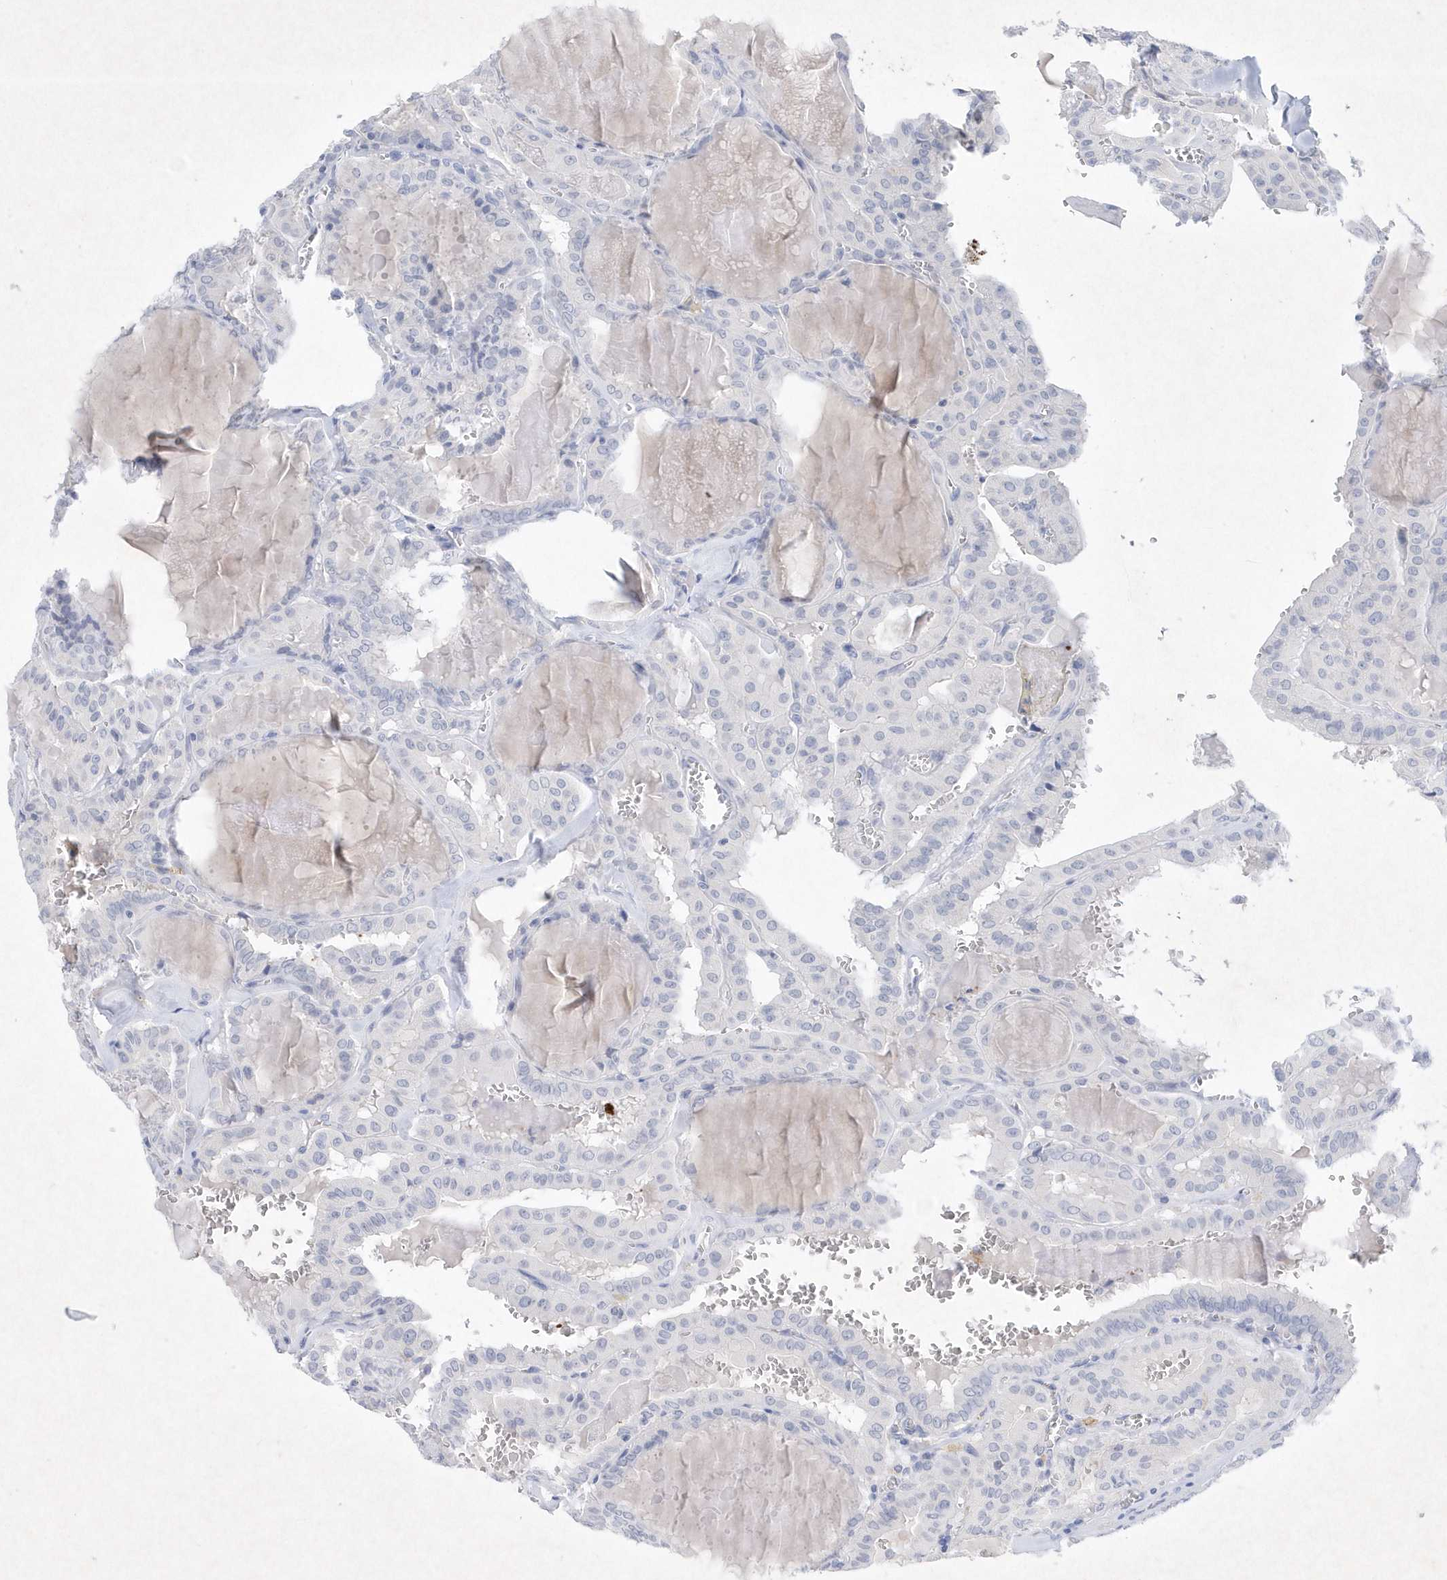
{"staining": {"intensity": "negative", "quantity": "none", "location": "none"}, "tissue": "thyroid cancer", "cell_type": "Tumor cells", "image_type": "cancer", "snomed": [{"axis": "morphology", "description": "Papillary adenocarcinoma, NOS"}, {"axis": "topography", "description": "Thyroid gland"}], "caption": "A high-resolution micrograph shows immunohistochemistry (IHC) staining of thyroid cancer (papillary adenocarcinoma), which exhibits no significant positivity in tumor cells. Brightfield microscopy of immunohistochemistry stained with DAB (3,3'-diaminobenzidine) (brown) and hematoxylin (blue), captured at high magnification.", "gene": "BHLHA15", "patient": {"sex": "male", "age": 52}}